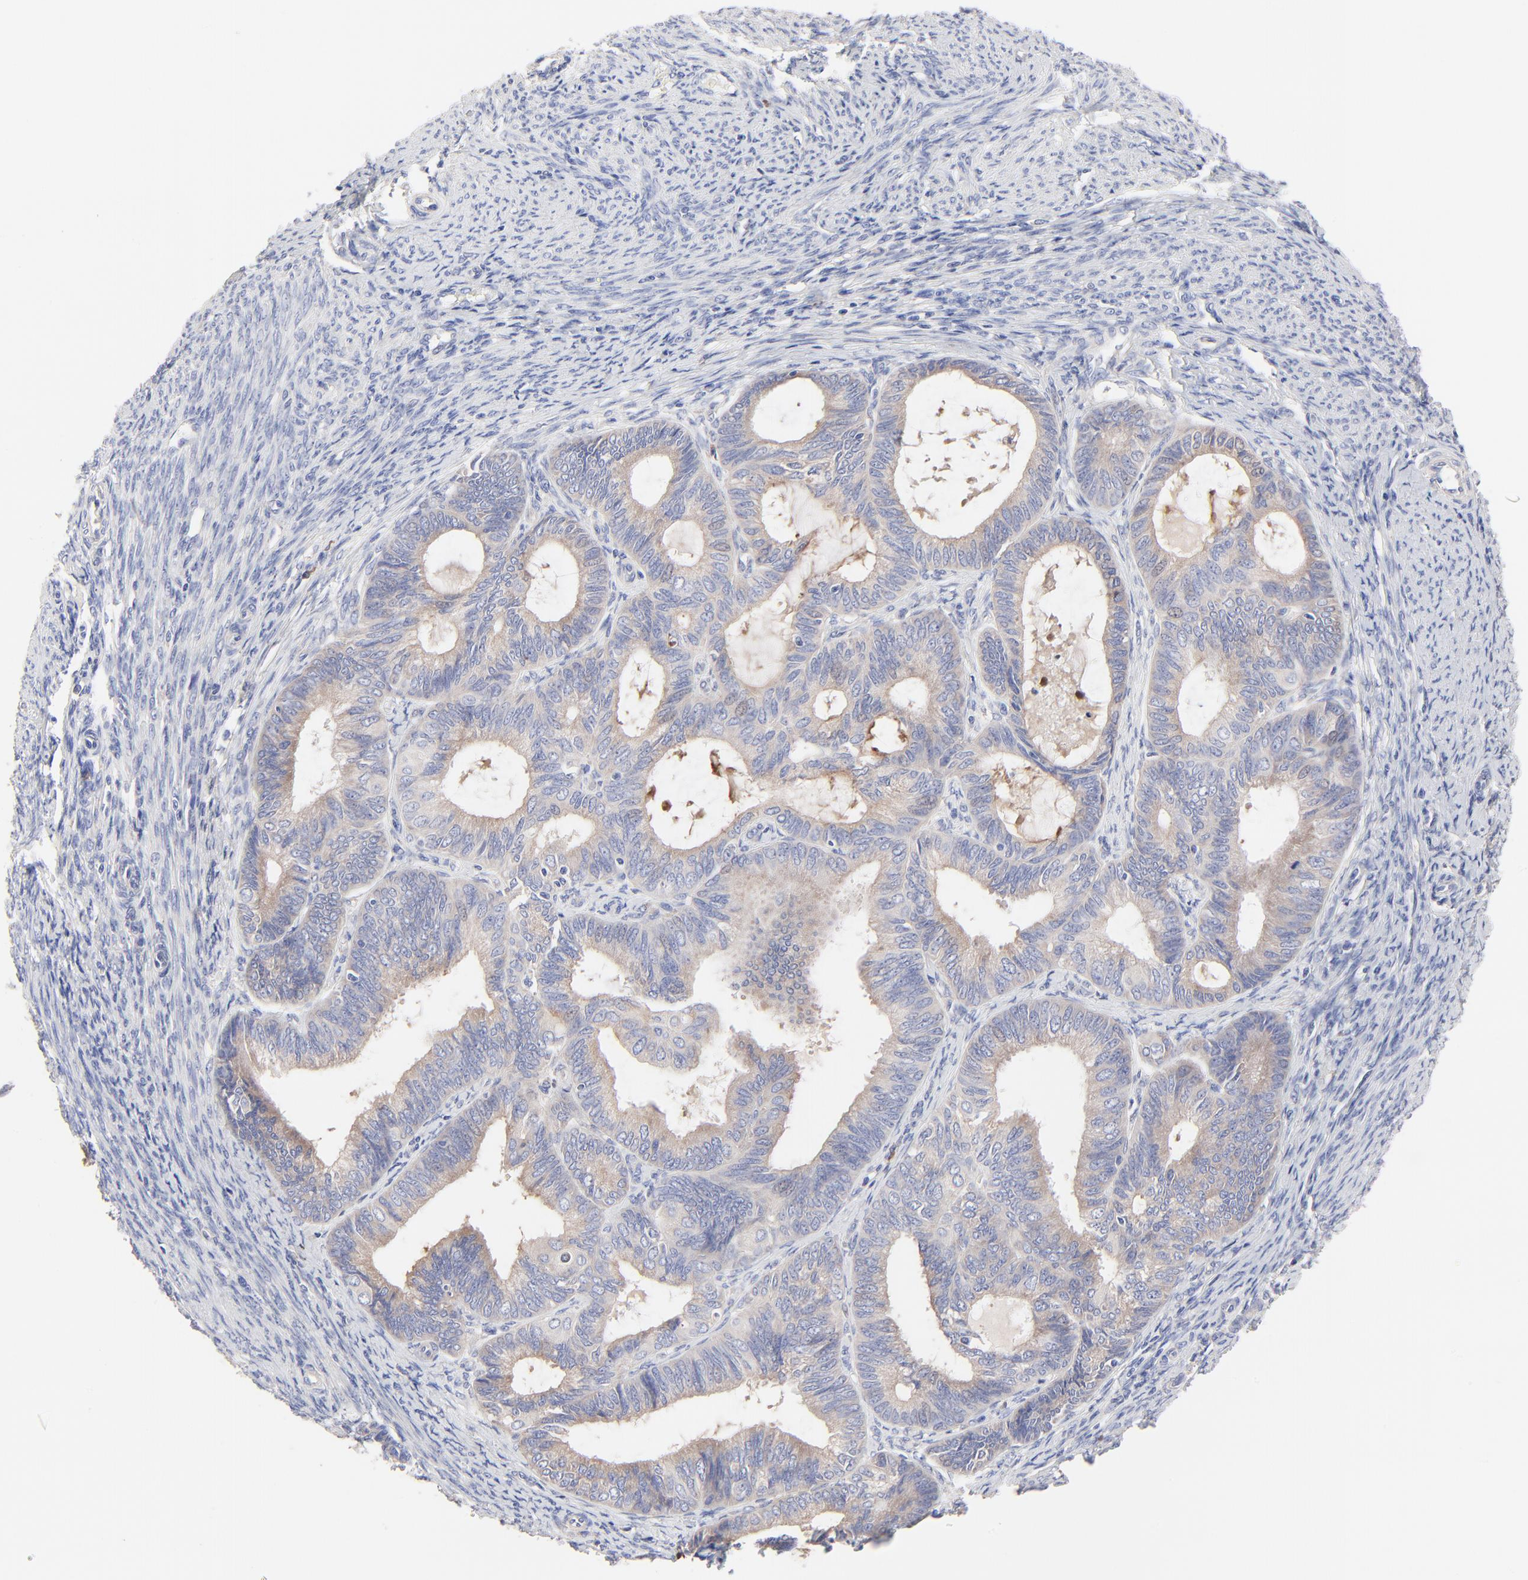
{"staining": {"intensity": "moderate", "quantity": ">75%", "location": "cytoplasmic/membranous"}, "tissue": "endometrial cancer", "cell_type": "Tumor cells", "image_type": "cancer", "snomed": [{"axis": "morphology", "description": "Adenocarcinoma, NOS"}, {"axis": "topography", "description": "Endometrium"}], "caption": "There is medium levels of moderate cytoplasmic/membranous staining in tumor cells of endometrial cancer, as demonstrated by immunohistochemical staining (brown color).", "gene": "PPFIBP2", "patient": {"sex": "female", "age": 63}}